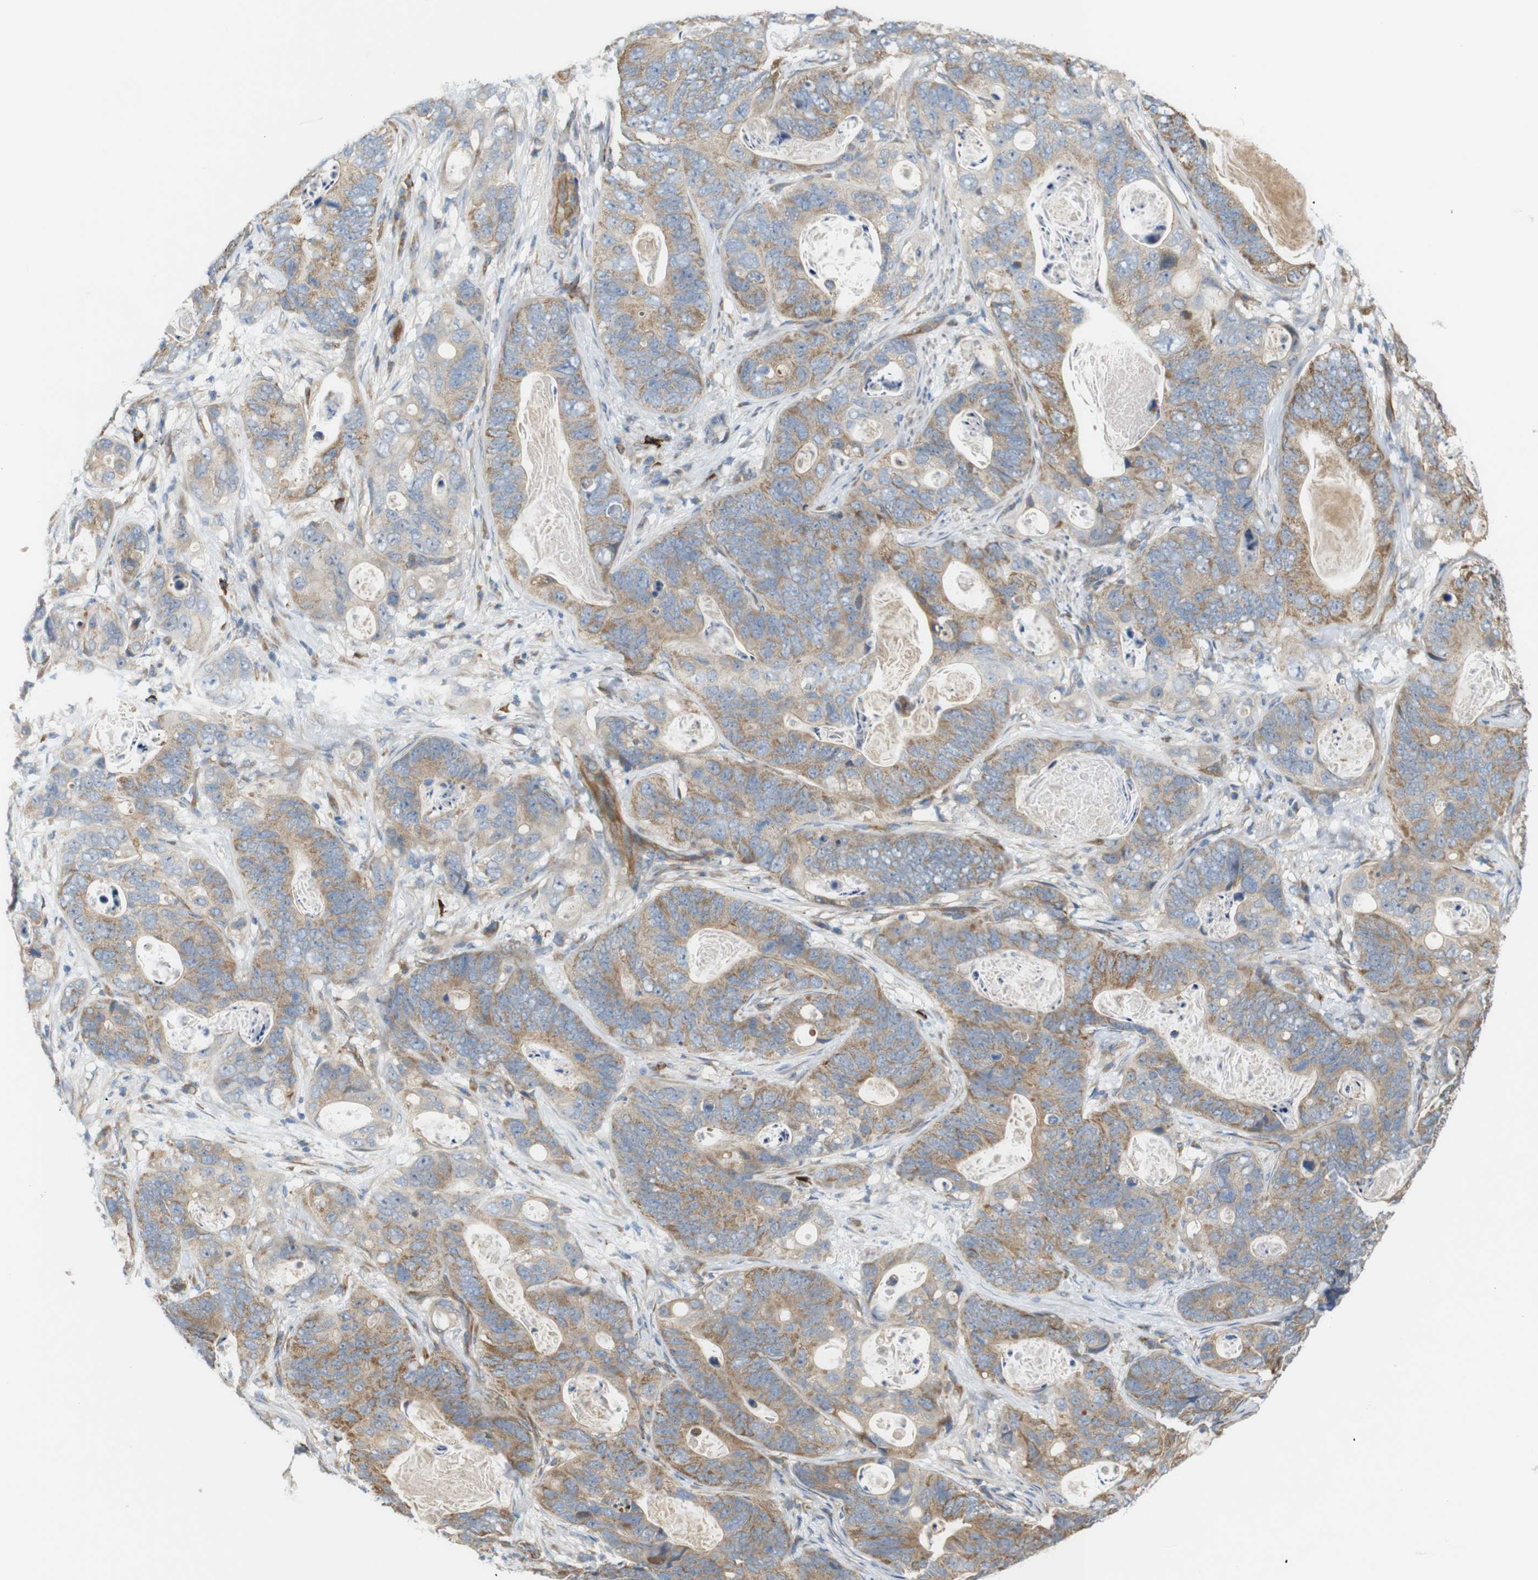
{"staining": {"intensity": "moderate", "quantity": ">75%", "location": "cytoplasmic/membranous"}, "tissue": "stomach cancer", "cell_type": "Tumor cells", "image_type": "cancer", "snomed": [{"axis": "morphology", "description": "Adenocarcinoma, NOS"}, {"axis": "topography", "description": "Stomach"}], "caption": "Protein analysis of adenocarcinoma (stomach) tissue demonstrates moderate cytoplasmic/membranous positivity in about >75% of tumor cells.", "gene": "RPTOR", "patient": {"sex": "female", "age": 89}}